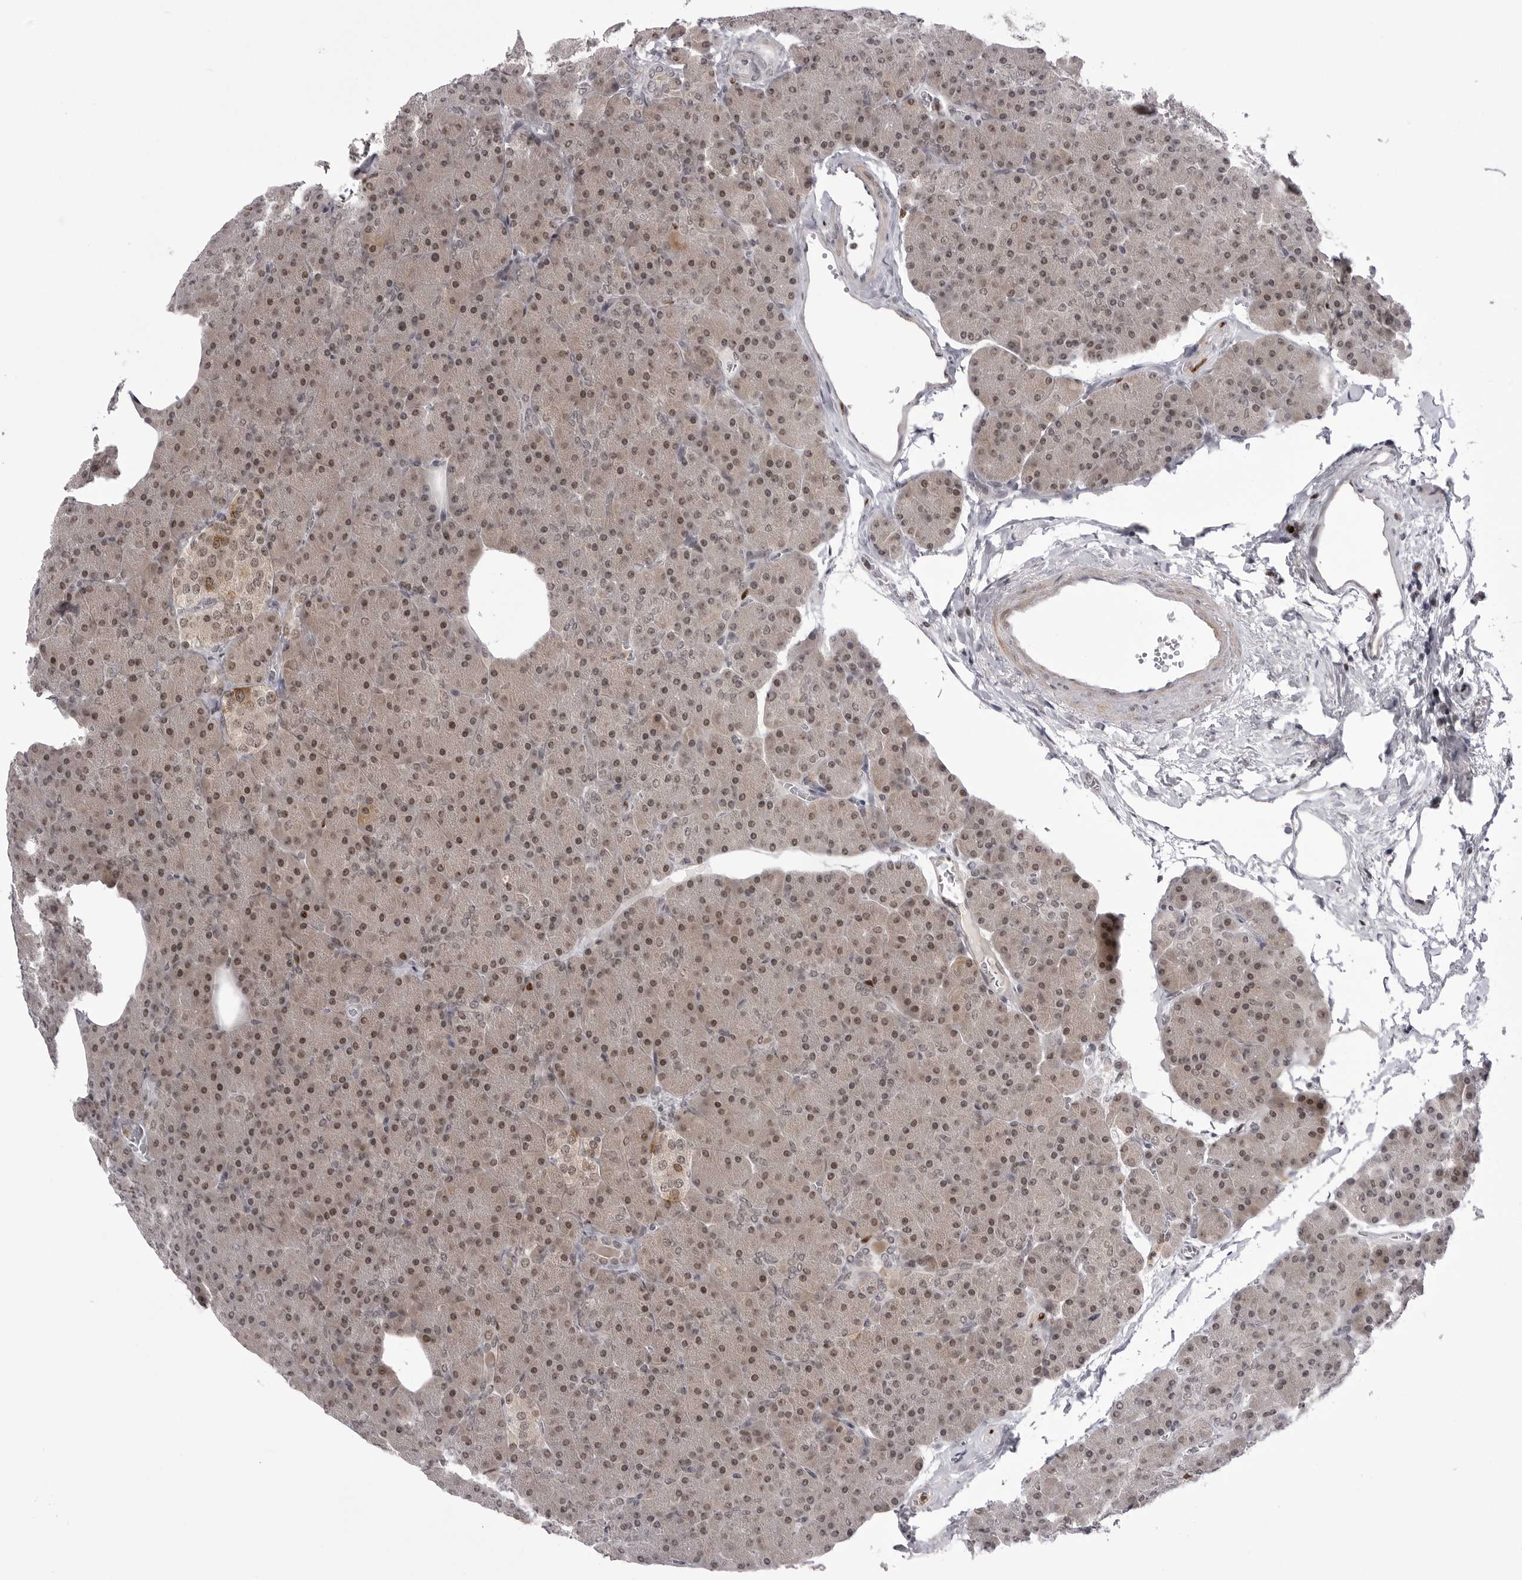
{"staining": {"intensity": "moderate", "quantity": ">75%", "location": "cytoplasmic/membranous,nuclear"}, "tissue": "pancreas", "cell_type": "Exocrine glandular cells", "image_type": "normal", "snomed": [{"axis": "morphology", "description": "Normal tissue, NOS"}, {"axis": "topography", "description": "Pancreas"}], "caption": "A medium amount of moderate cytoplasmic/membranous,nuclear staining is identified in about >75% of exocrine glandular cells in benign pancreas.", "gene": "PTK2B", "patient": {"sex": "female", "age": 35}}